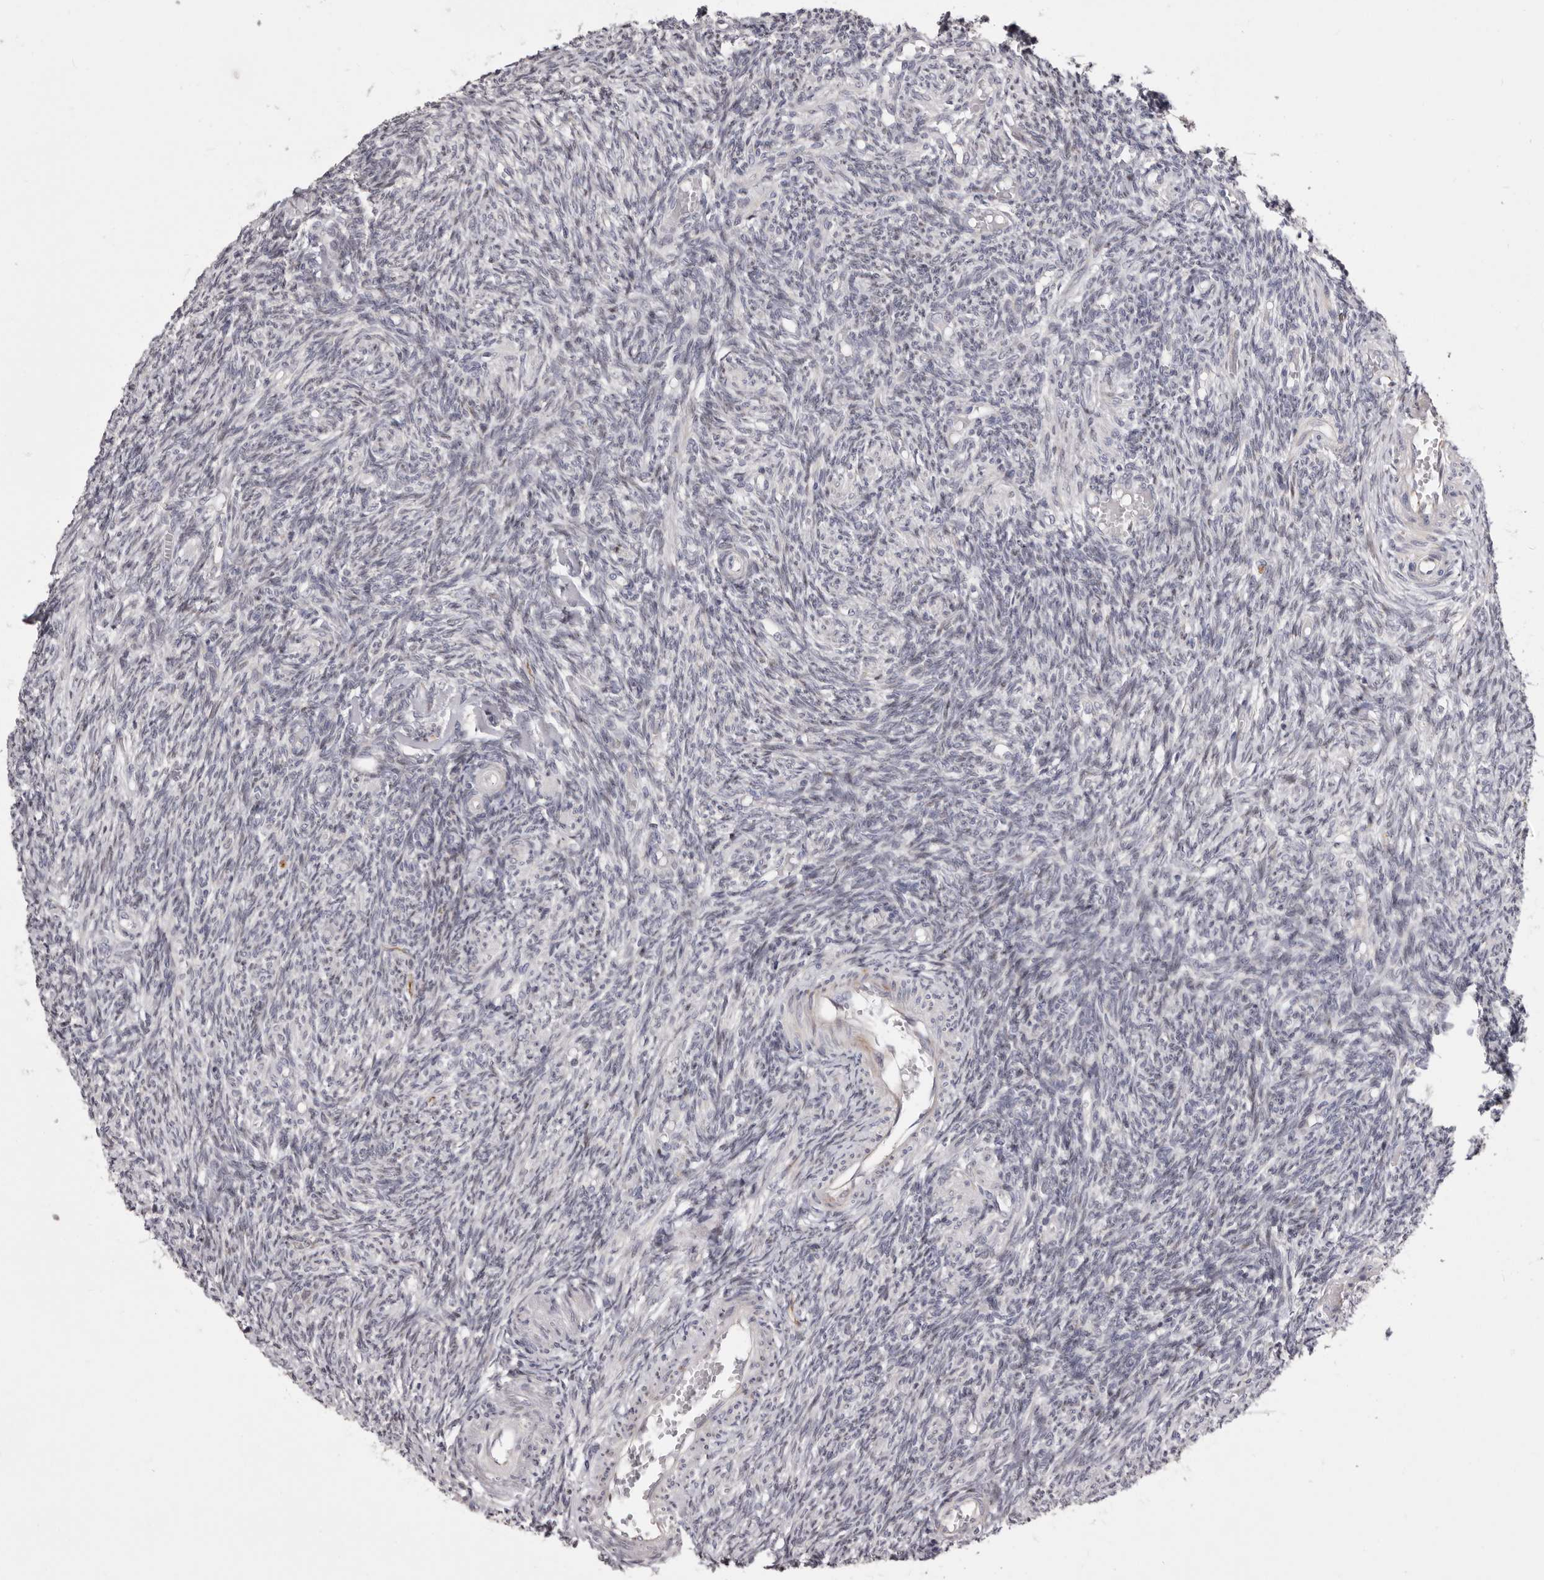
{"staining": {"intensity": "negative", "quantity": "none", "location": "none"}, "tissue": "ovary", "cell_type": "Ovarian stroma cells", "image_type": "normal", "snomed": [{"axis": "morphology", "description": "Normal tissue, NOS"}, {"axis": "topography", "description": "Ovary"}], "caption": "High power microscopy micrograph of an IHC micrograph of unremarkable ovary, revealing no significant positivity in ovarian stroma cells. (Brightfield microscopy of DAB immunohistochemistry at high magnification).", "gene": "TIMM17B", "patient": {"sex": "female", "age": 27}}